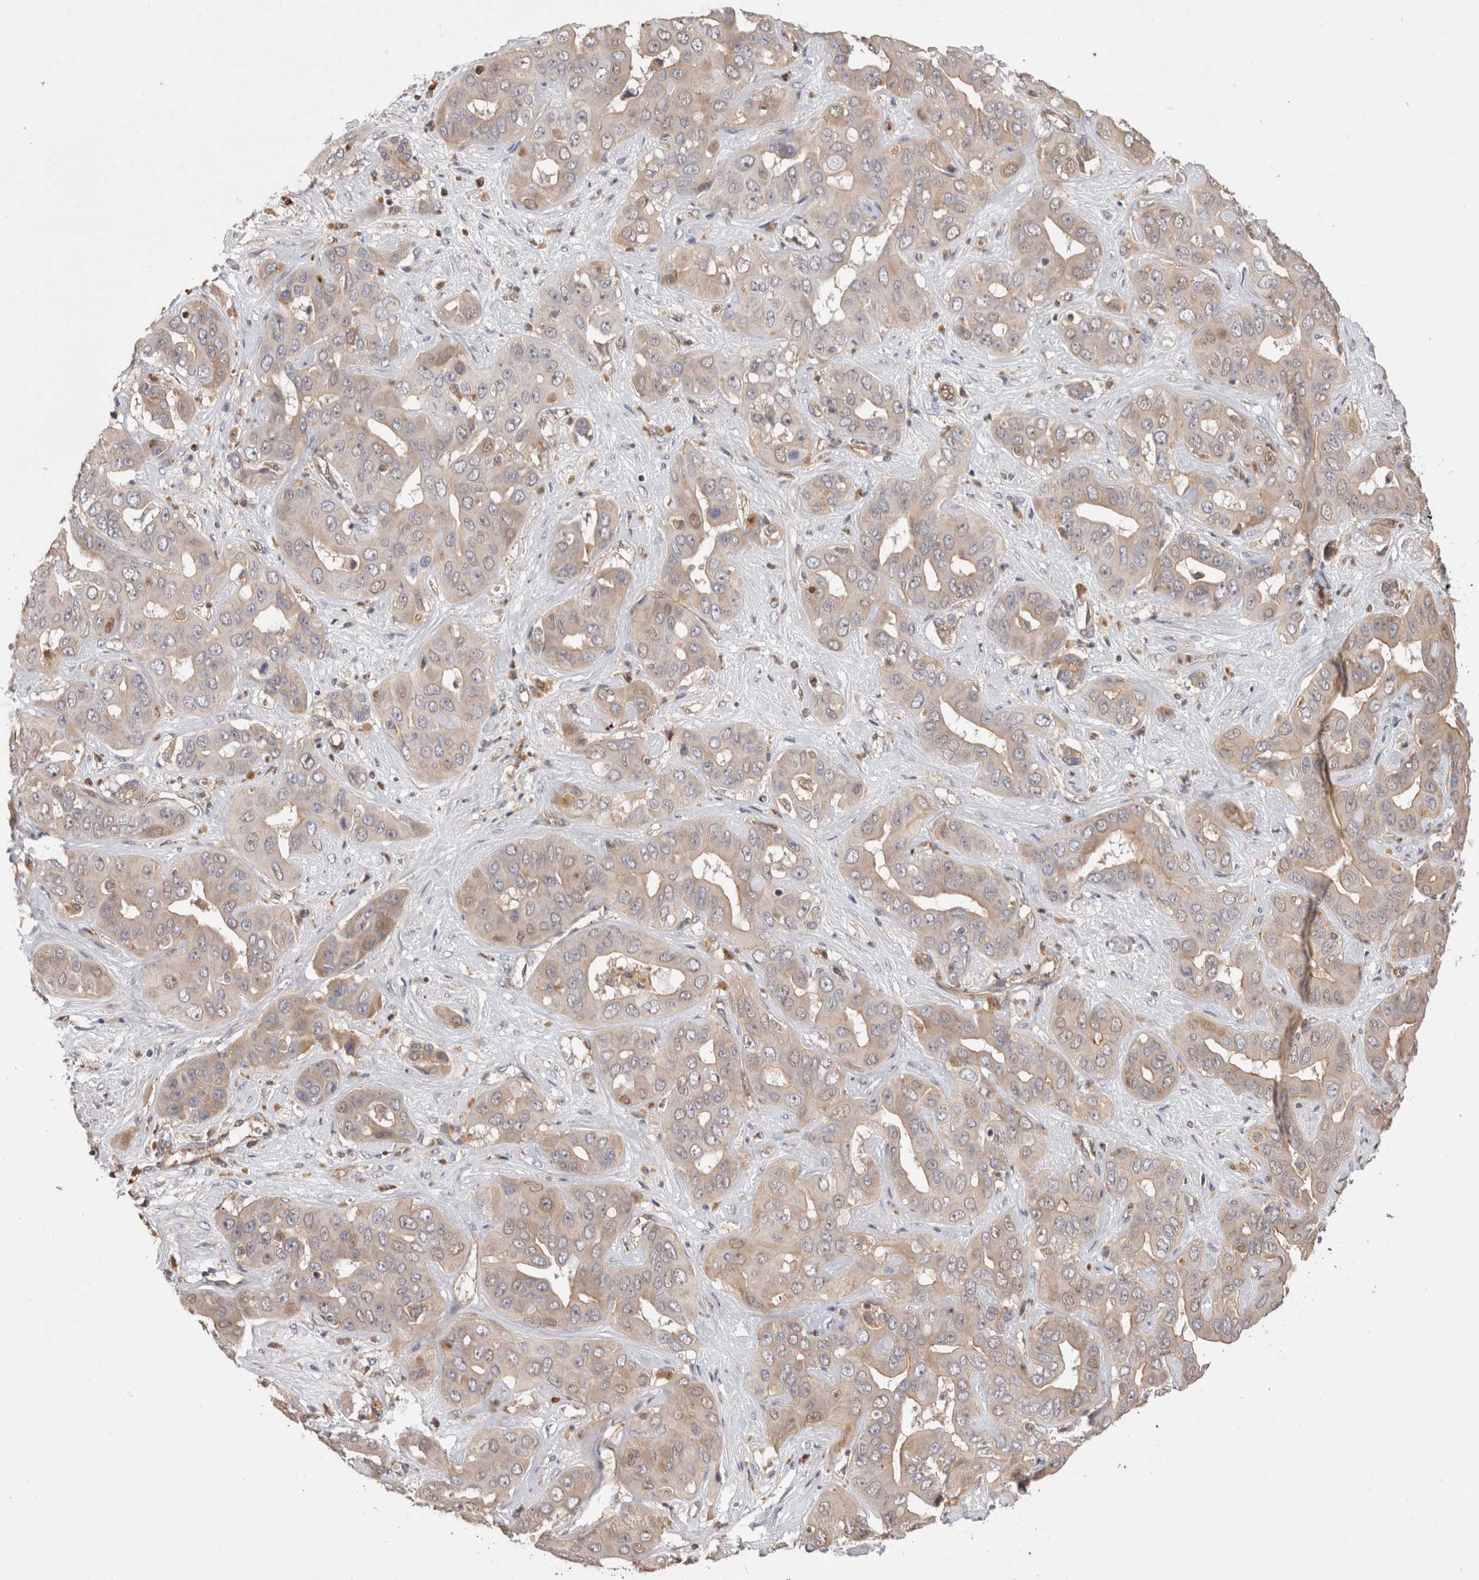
{"staining": {"intensity": "weak", "quantity": "25%-75%", "location": "cytoplasmic/membranous"}, "tissue": "liver cancer", "cell_type": "Tumor cells", "image_type": "cancer", "snomed": [{"axis": "morphology", "description": "Cholangiocarcinoma"}, {"axis": "topography", "description": "Liver"}], "caption": "About 25%-75% of tumor cells in liver cancer demonstrate weak cytoplasmic/membranous protein expression as visualized by brown immunohistochemical staining.", "gene": "BNIP2", "patient": {"sex": "female", "age": 52}}